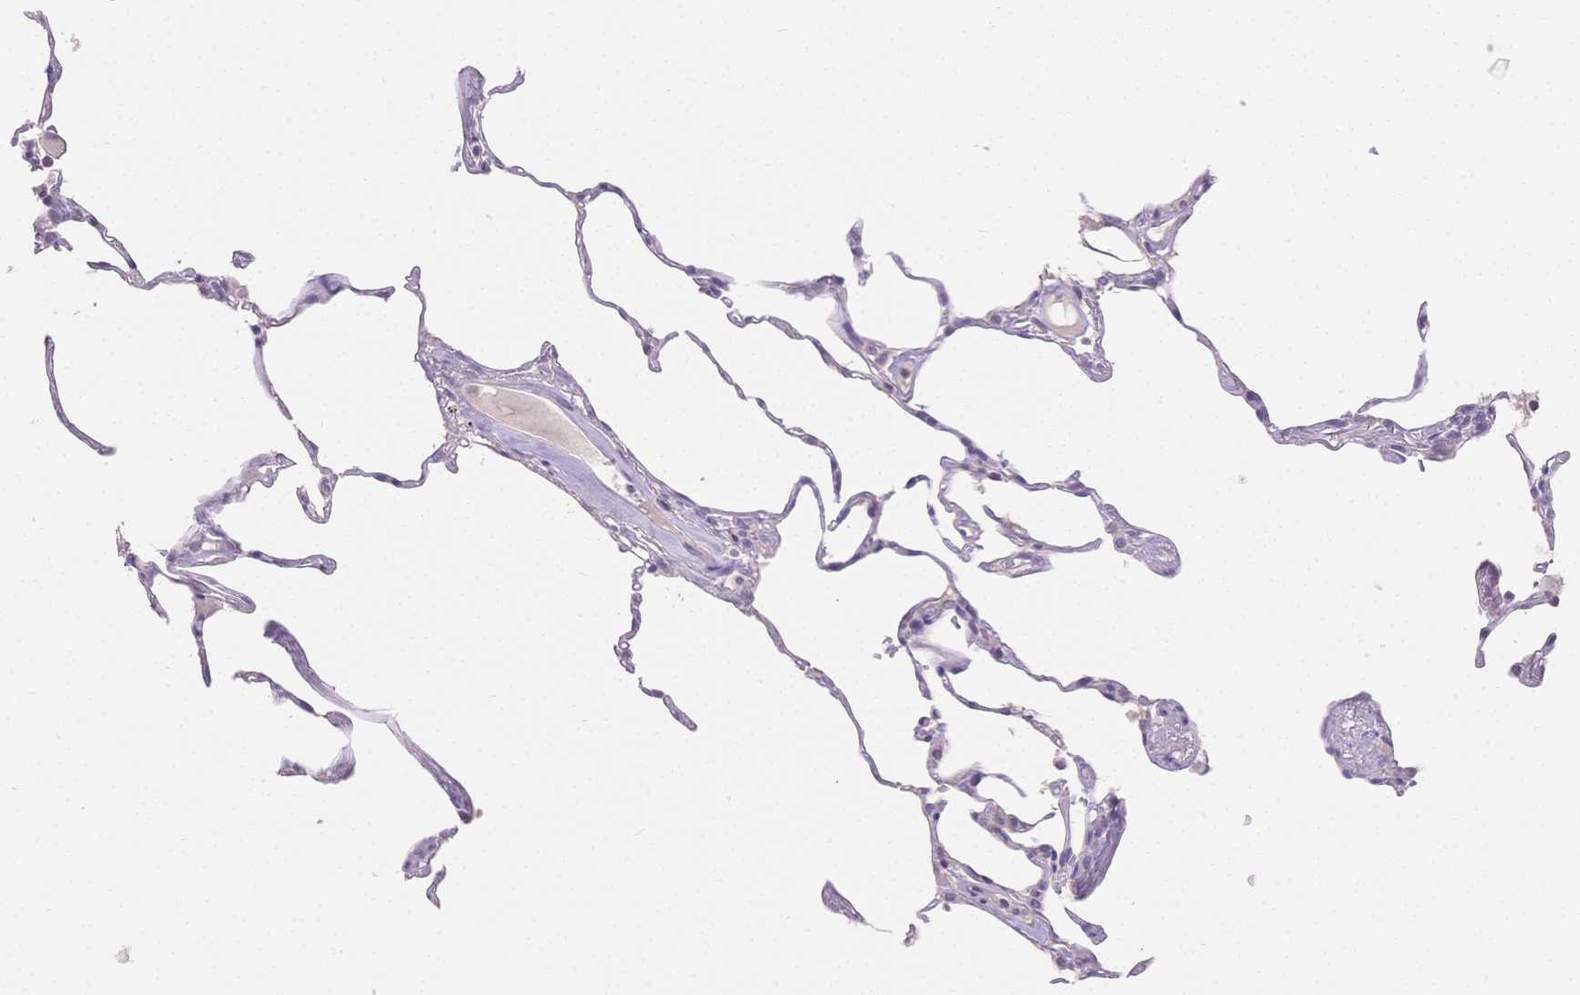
{"staining": {"intensity": "negative", "quantity": "none", "location": "none"}, "tissue": "lung", "cell_type": "Alveolar cells", "image_type": "normal", "snomed": [{"axis": "morphology", "description": "Normal tissue, NOS"}, {"axis": "topography", "description": "Lung"}], "caption": "There is no significant positivity in alveolar cells of lung. The staining is performed using DAB (3,3'-diaminobenzidine) brown chromogen with nuclei counter-stained in using hematoxylin.", "gene": "SUV39H2", "patient": {"sex": "female", "age": 57}}